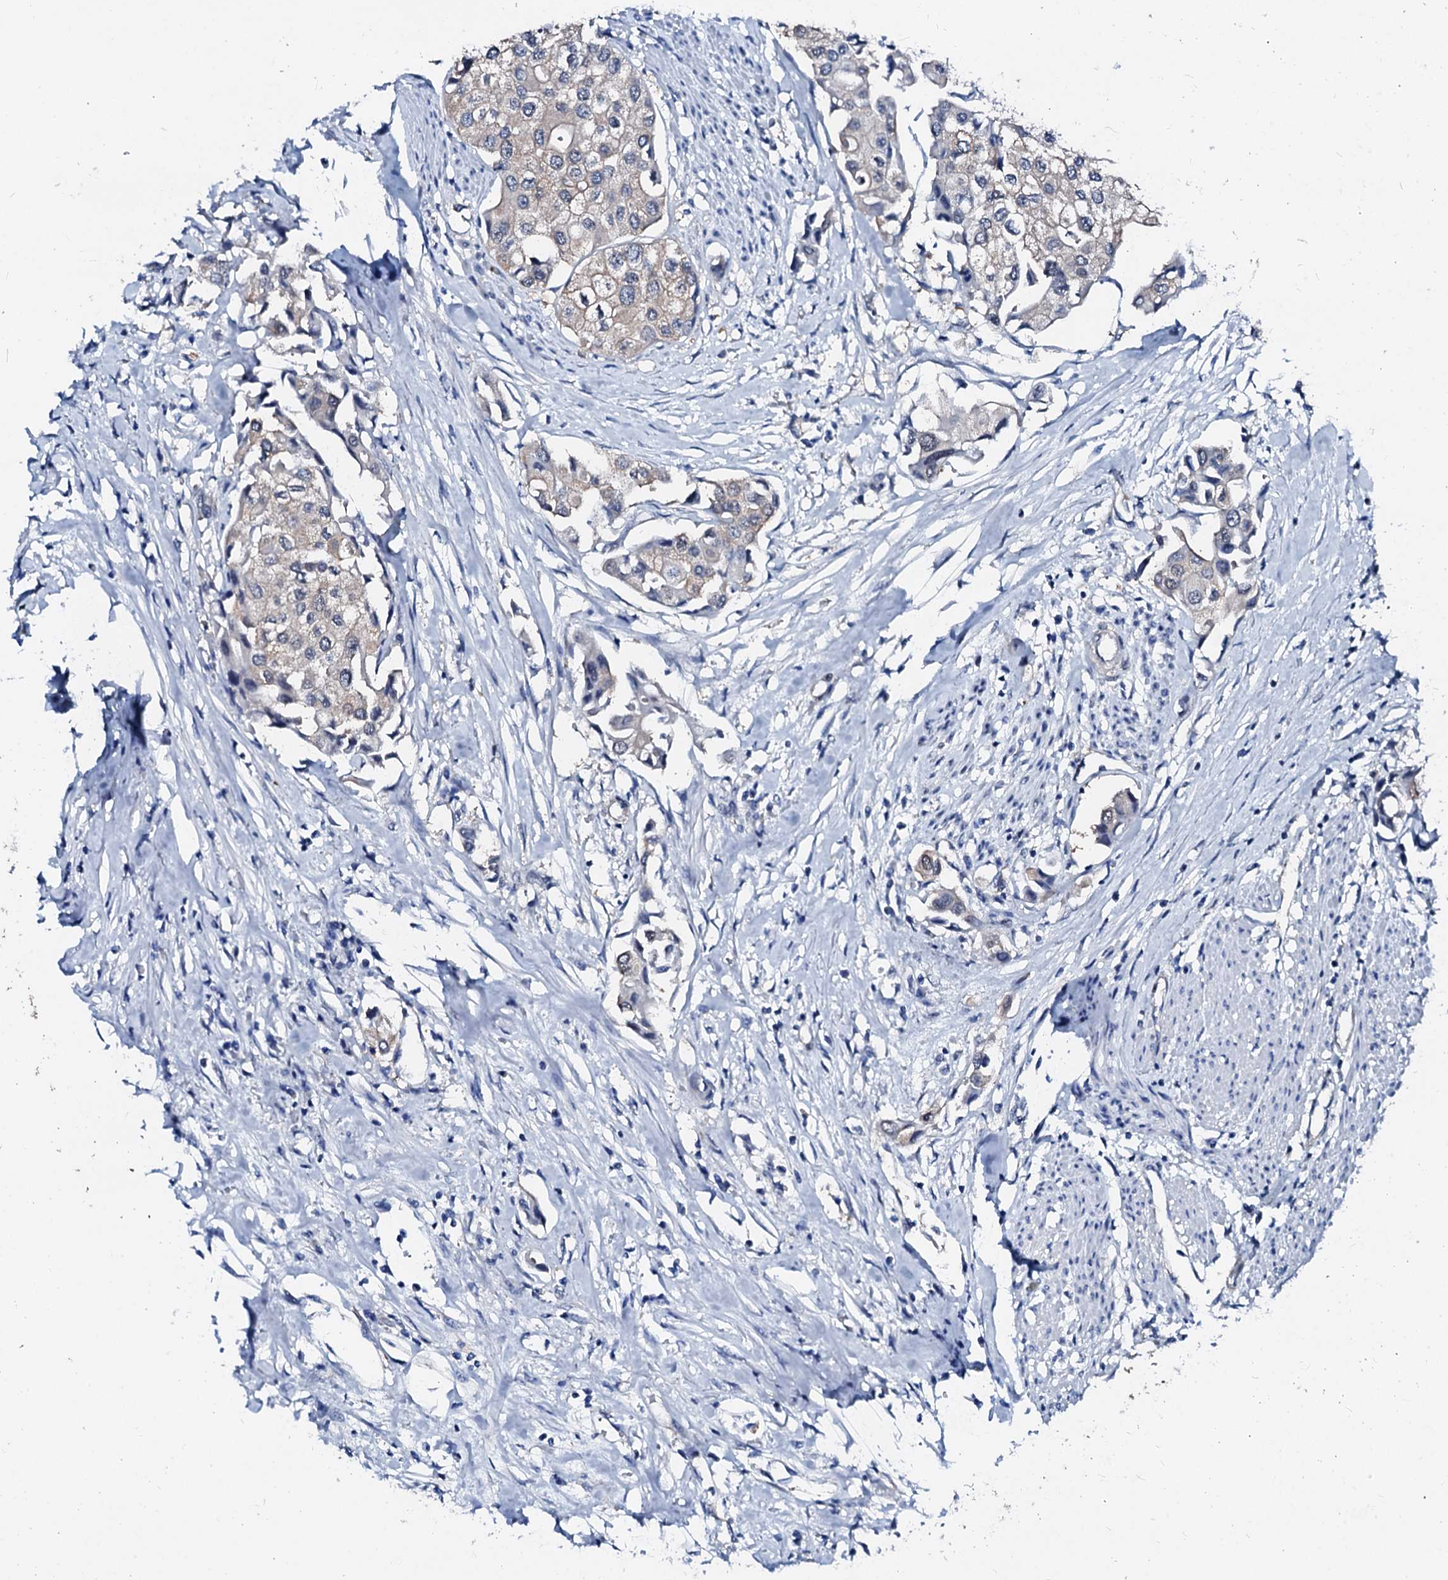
{"staining": {"intensity": "negative", "quantity": "none", "location": "none"}, "tissue": "urothelial cancer", "cell_type": "Tumor cells", "image_type": "cancer", "snomed": [{"axis": "morphology", "description": "Urothelial carcinoma, High grade"}, {"axis": "topography", "description": "Urinary bladder"}], "caption": "High magnification brightfield microscopy of urothelial cancer stained with DAB (3,3'-diaminobenzidine) (brown) and counterstained with hematoxylin (blue): tumor cells show no significant positivity.", "gene": "CSN2", "patient": {"sex": "male", "age": 64}}